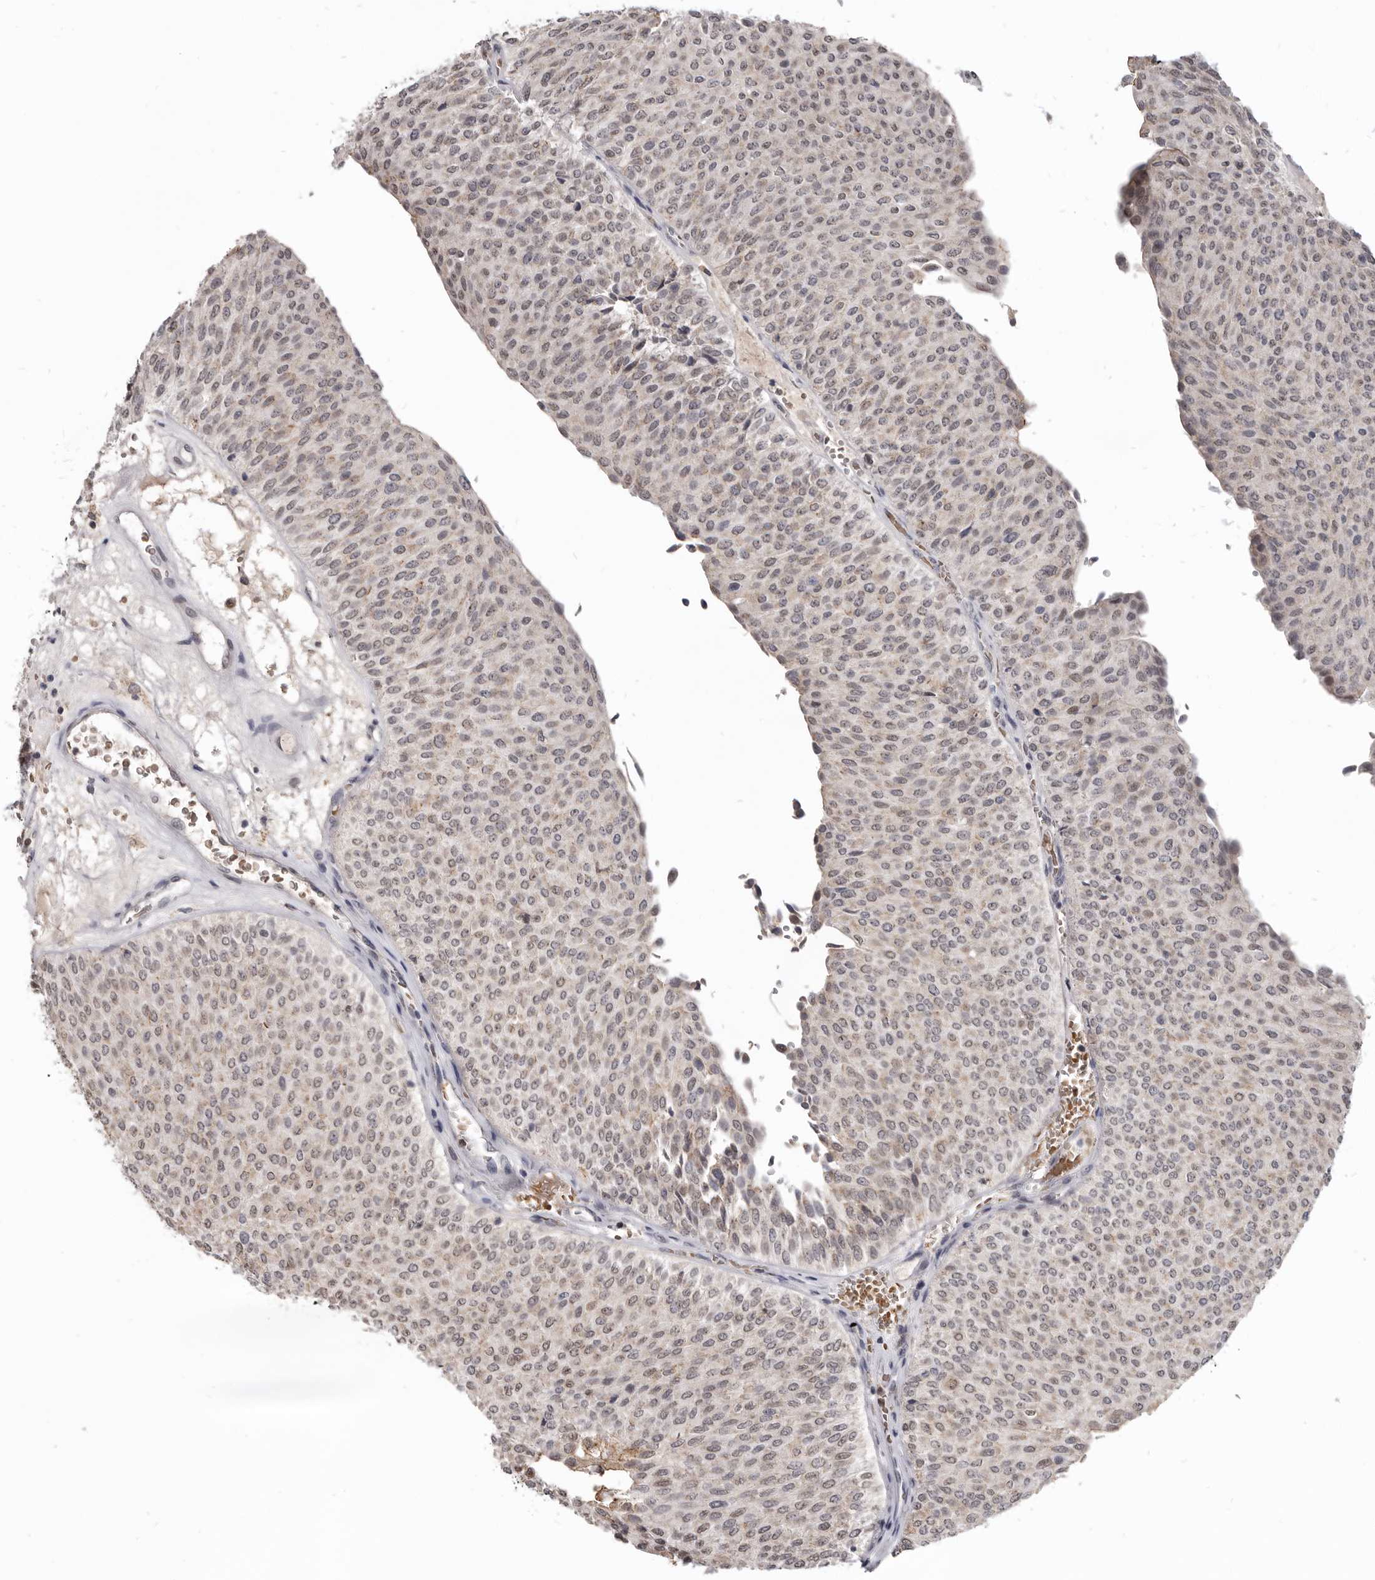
{"staining": {"intensity": "weak", "quantity": ">75%", "location": "cytoplasmic/membranous,nuclear"}, "tissue": "urothelial cancer", "cell_type": "Tumor cells", "image_type": "cancer", "snomed": [{"axis": "morphology", "description": "Urothelial carcinoma, Low grade"}, {"axis": "topography", "description": "Urinary bladder"}], "caption": "Weak cytoplasmic/membranous and nuclear protein positivity is identified in approximately >75% of tumor cells in urothelial cancer. The staining is performed using DAB (3,3'-diaminobenzidine) brown chromogen to label protein expression. The nuclei are counter-stained blue using hematoxylin.", "gene": "CGN", "patient": {"sex": "male", "age": 78}}